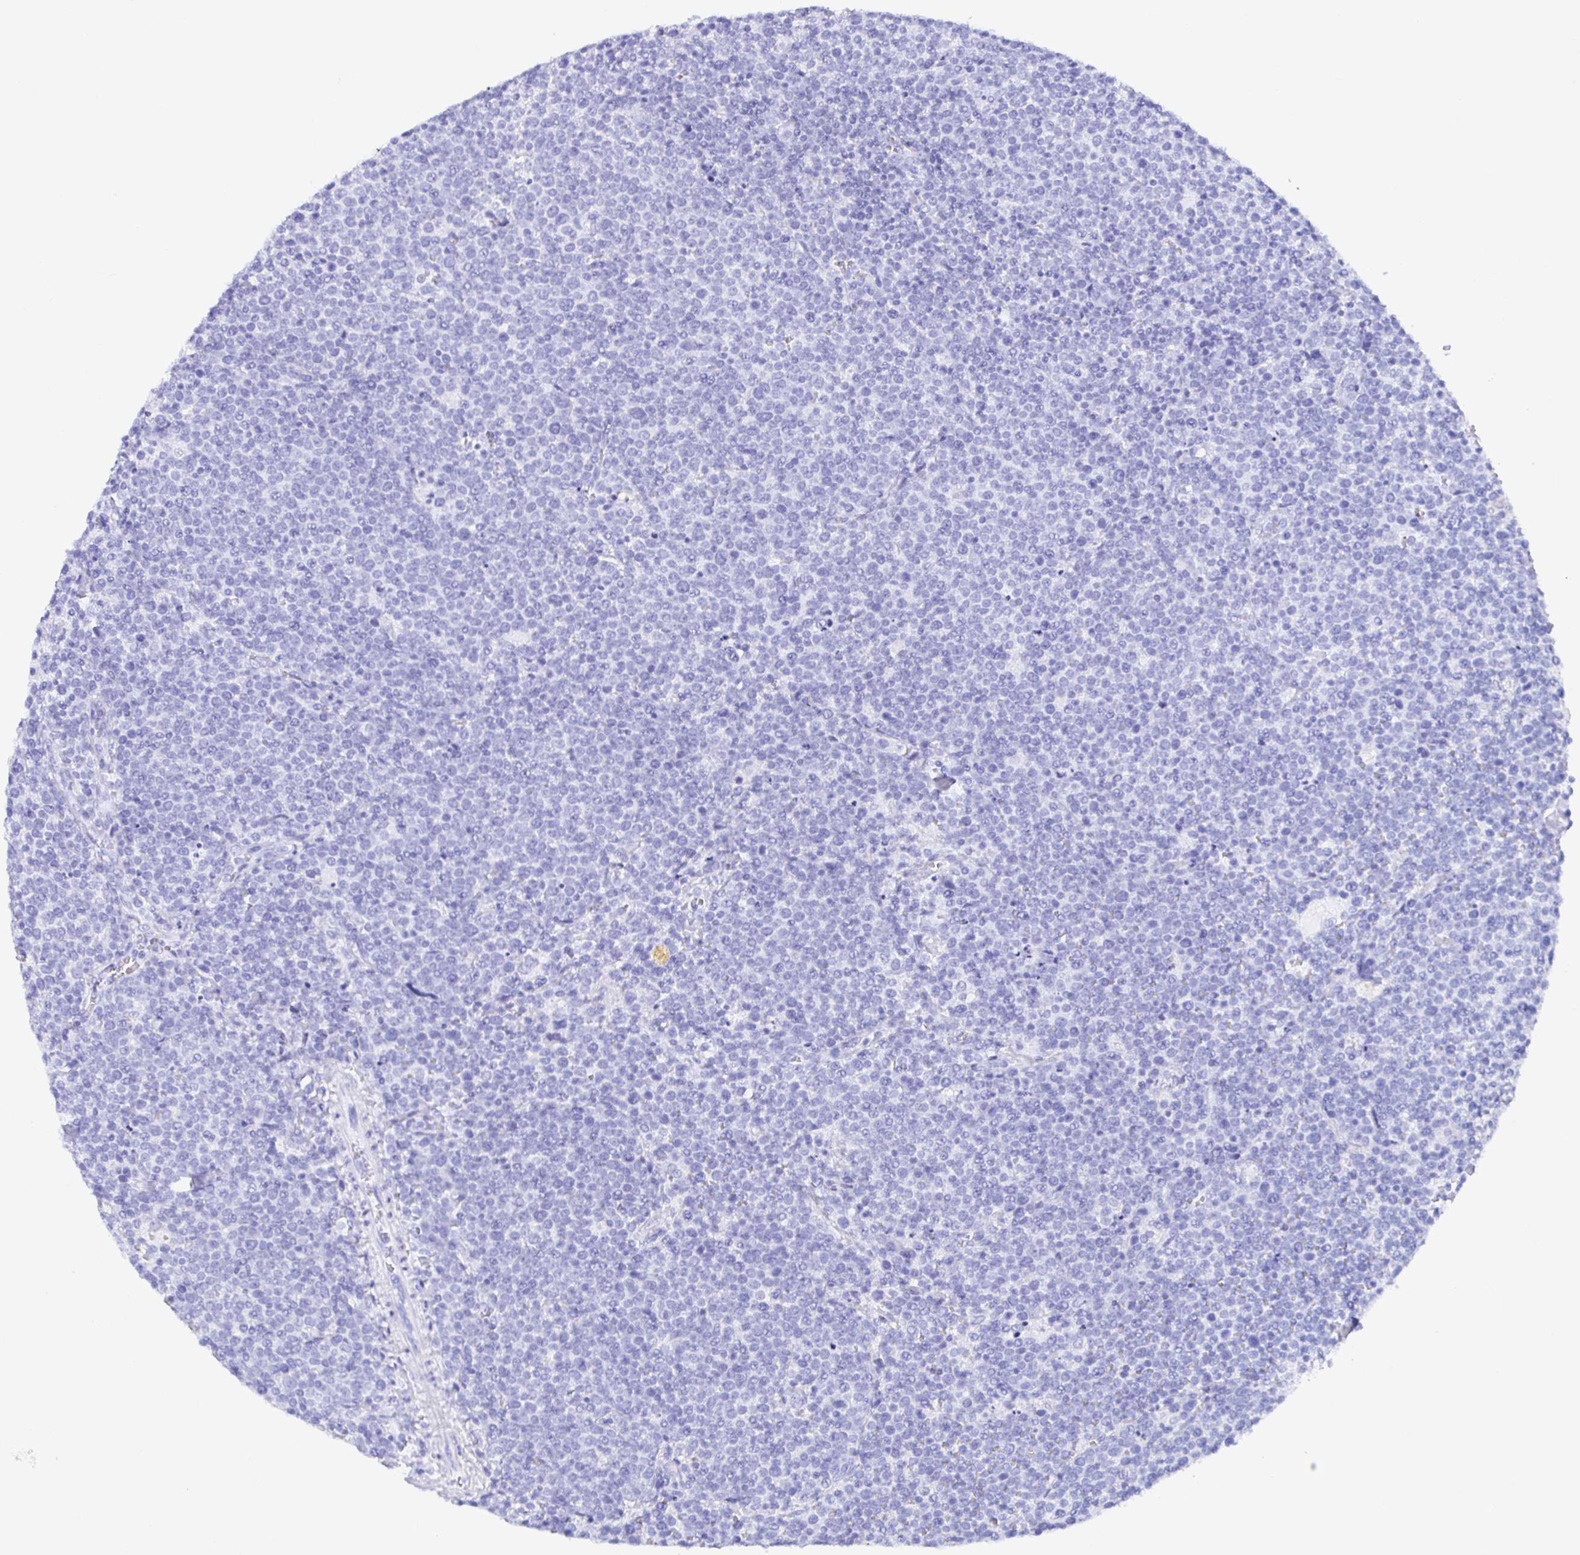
{"staining": {"intensity": "negative", "quantity": "none", "location": "none"}, "tissue": "lymphoma", "cell_type": "Tumor cells", "image_type": "cancer", "snomed": [{"axis": "morphology", "description": "Malignant lymphoma, non-Hodgkin's type, High grade"}, {"axis": "topography", "description": "Lymph node"}], "caption": "An immunohistochemistry (IHC) photomicrograph of lymphoma is shown. There is no staining in tumor cells of lymphoma. (IHC, brightfield microscopy, high magnification).", "gene": "EZHIP", "patient": {"sex": "male", "age": 61}}